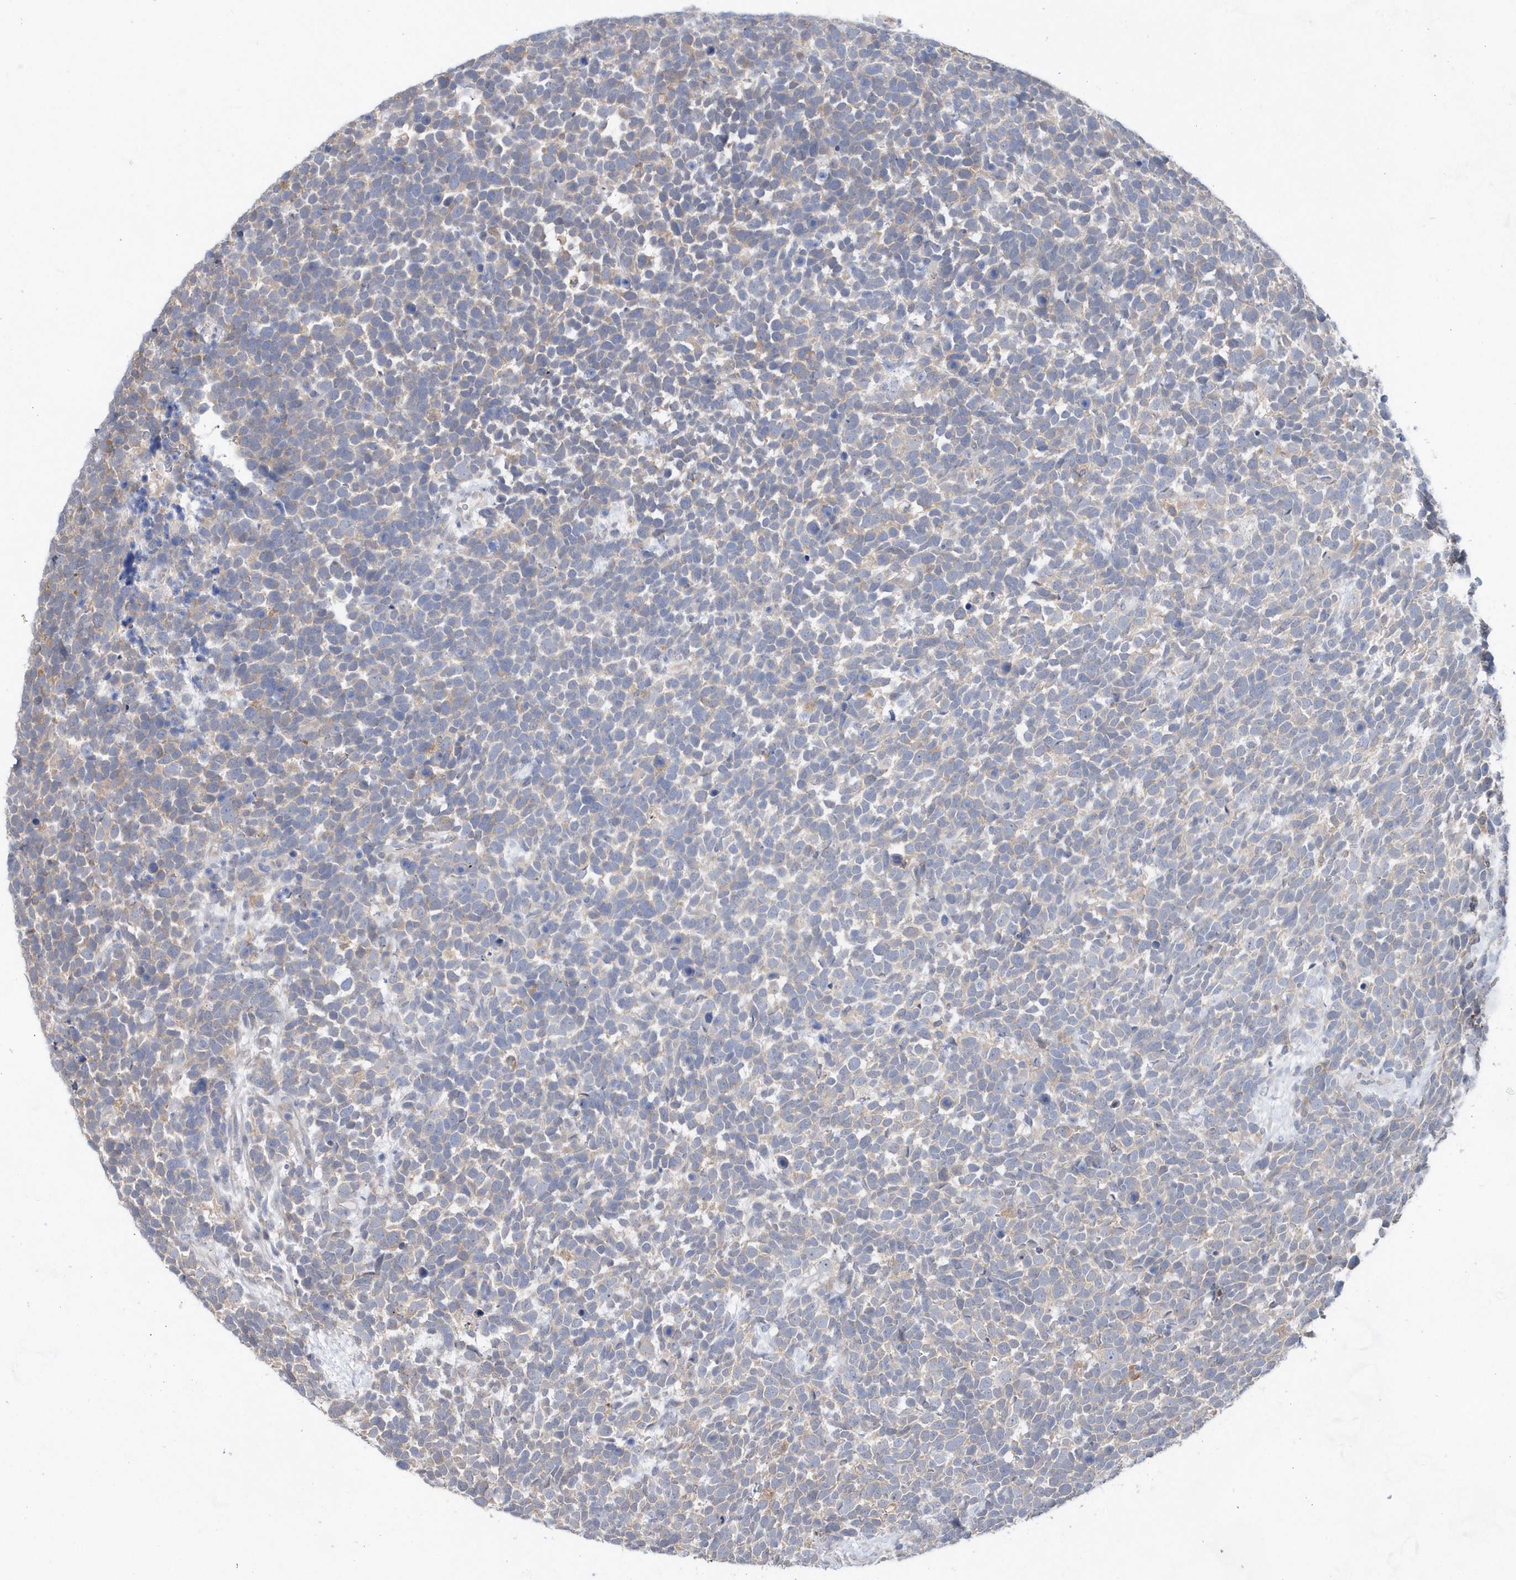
{"staining": {"intensity": "negative", "quantity": "none", "location": "none"}, "tissue": "urothelial cancer", "cell_type": "Tumor cells", "image_type": "cancer", "snomed": [{"axis": "morphology", "description": "Urothelial carcinoma, High grade"}, {"axis": "topography", "description": "Urinary bladder"}], "caption": "This is an immunohistochemistry image of urothelial cancer. There is no positivity in tumor cells.", "gene": "BDH2", "patient": {"sex": "female", "age": 82}}